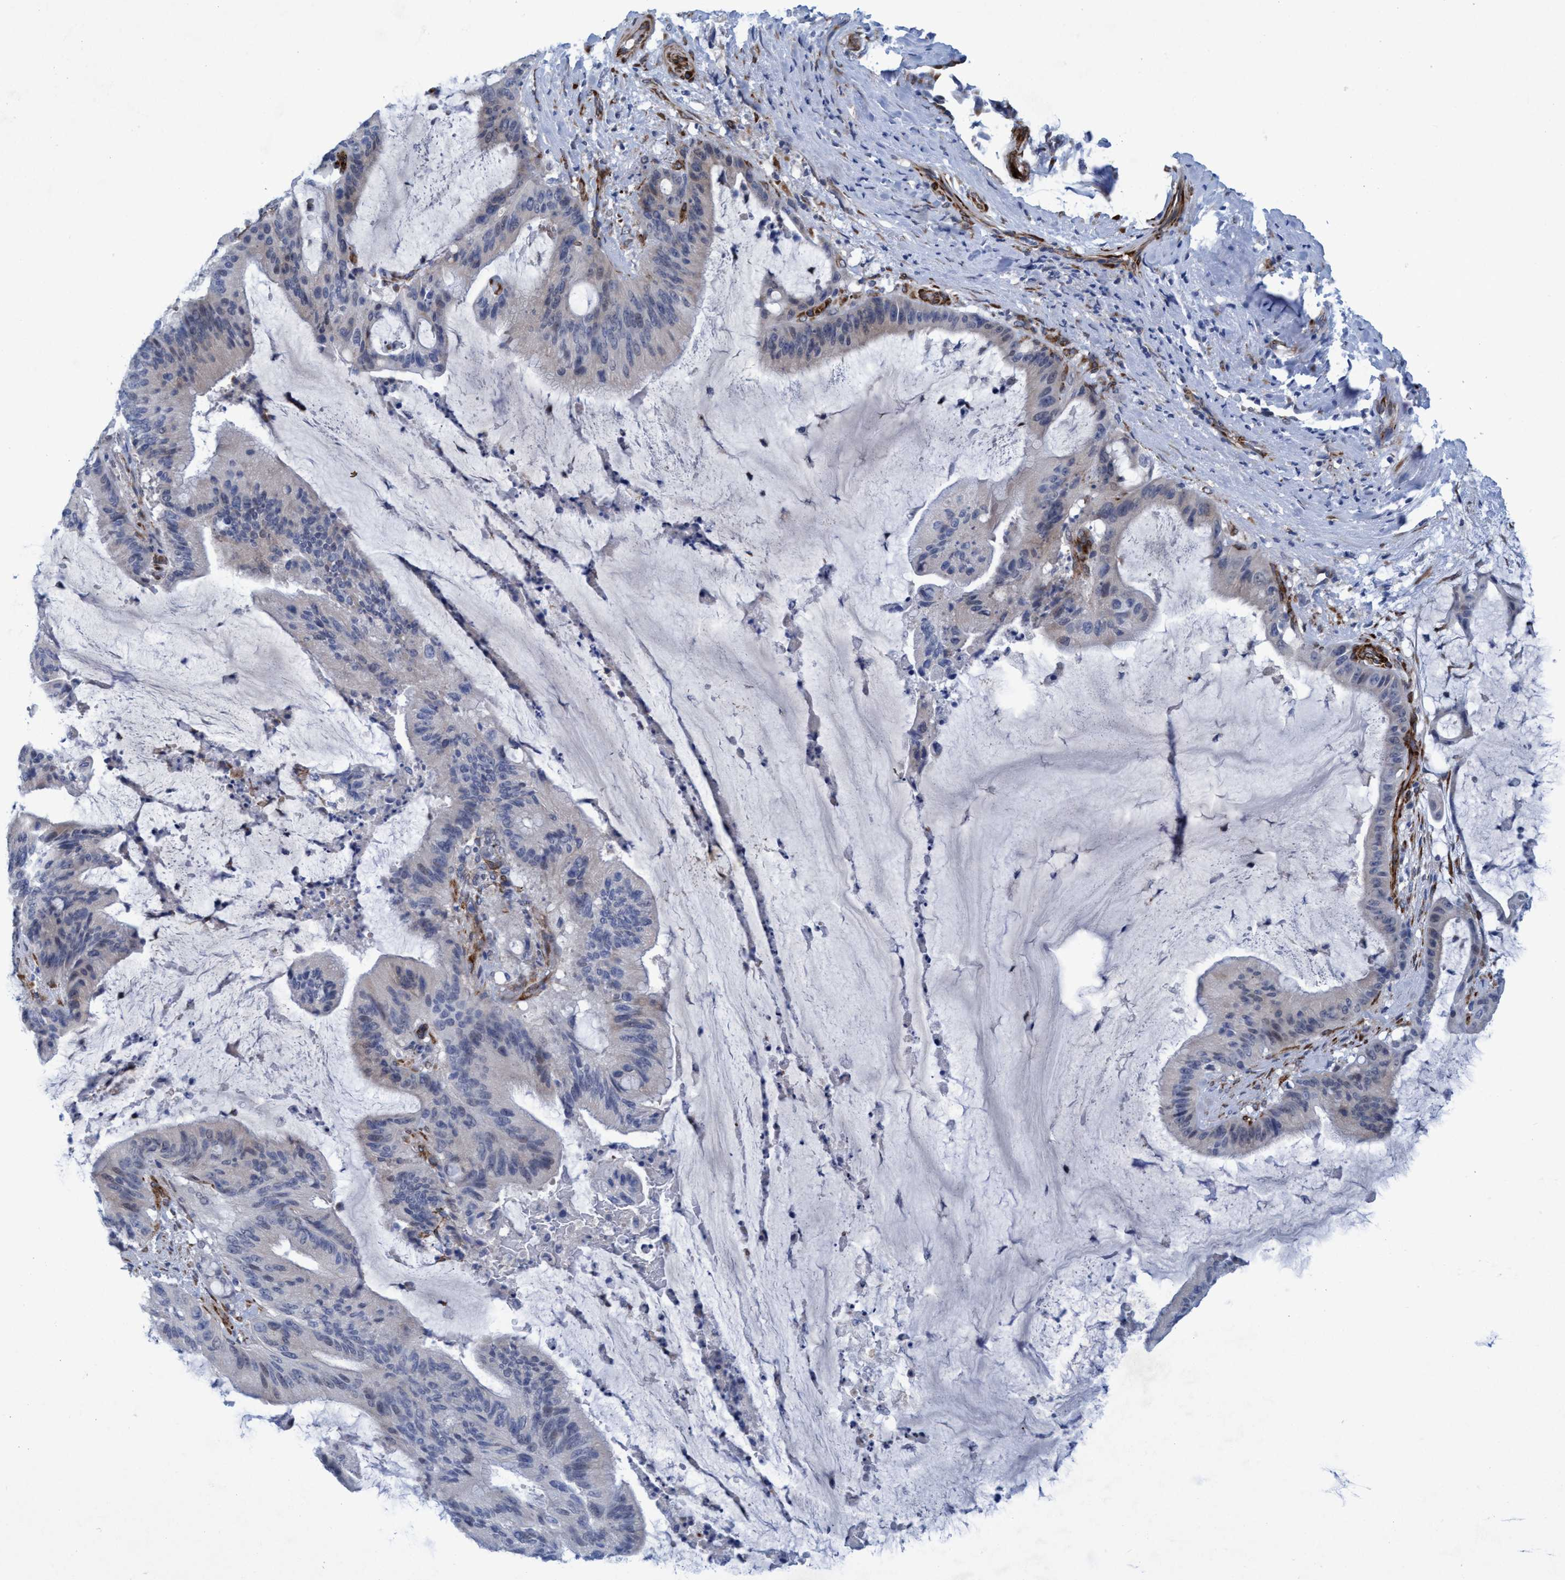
{"staining": {"intensity": "negative", "quantity": "none", "location": "none"}, "tissue": "liver cancer", "cell_type": "Tumor cells", "image_type": "cancer", "snomed": [{"axis": "morphology", "description": "Normal tissue, NOS"}, {"axis": "morphology", "description": "Cholangiocarcinoma"}, {"axis": "topography", "description": "Liver"}, {"axis": "topography", "description": "Peripheral nerve tissue"}], "caption": "Immunohistochemistry (IHC) micrograph of neoplastic tissue: human liver cancer (cholangiocarcinoma) stained with DAB (3,3'-diaminobenzidine) displays no significant protein staining in tumor cells. The staining was performed using DAB to visualize the protein expression in brown, while the nuclei were stained in blue with hematoxylin (Magnification: 20x).", "gene": "SLC43A2", "patient": {"sex": "female", "age": 73}}